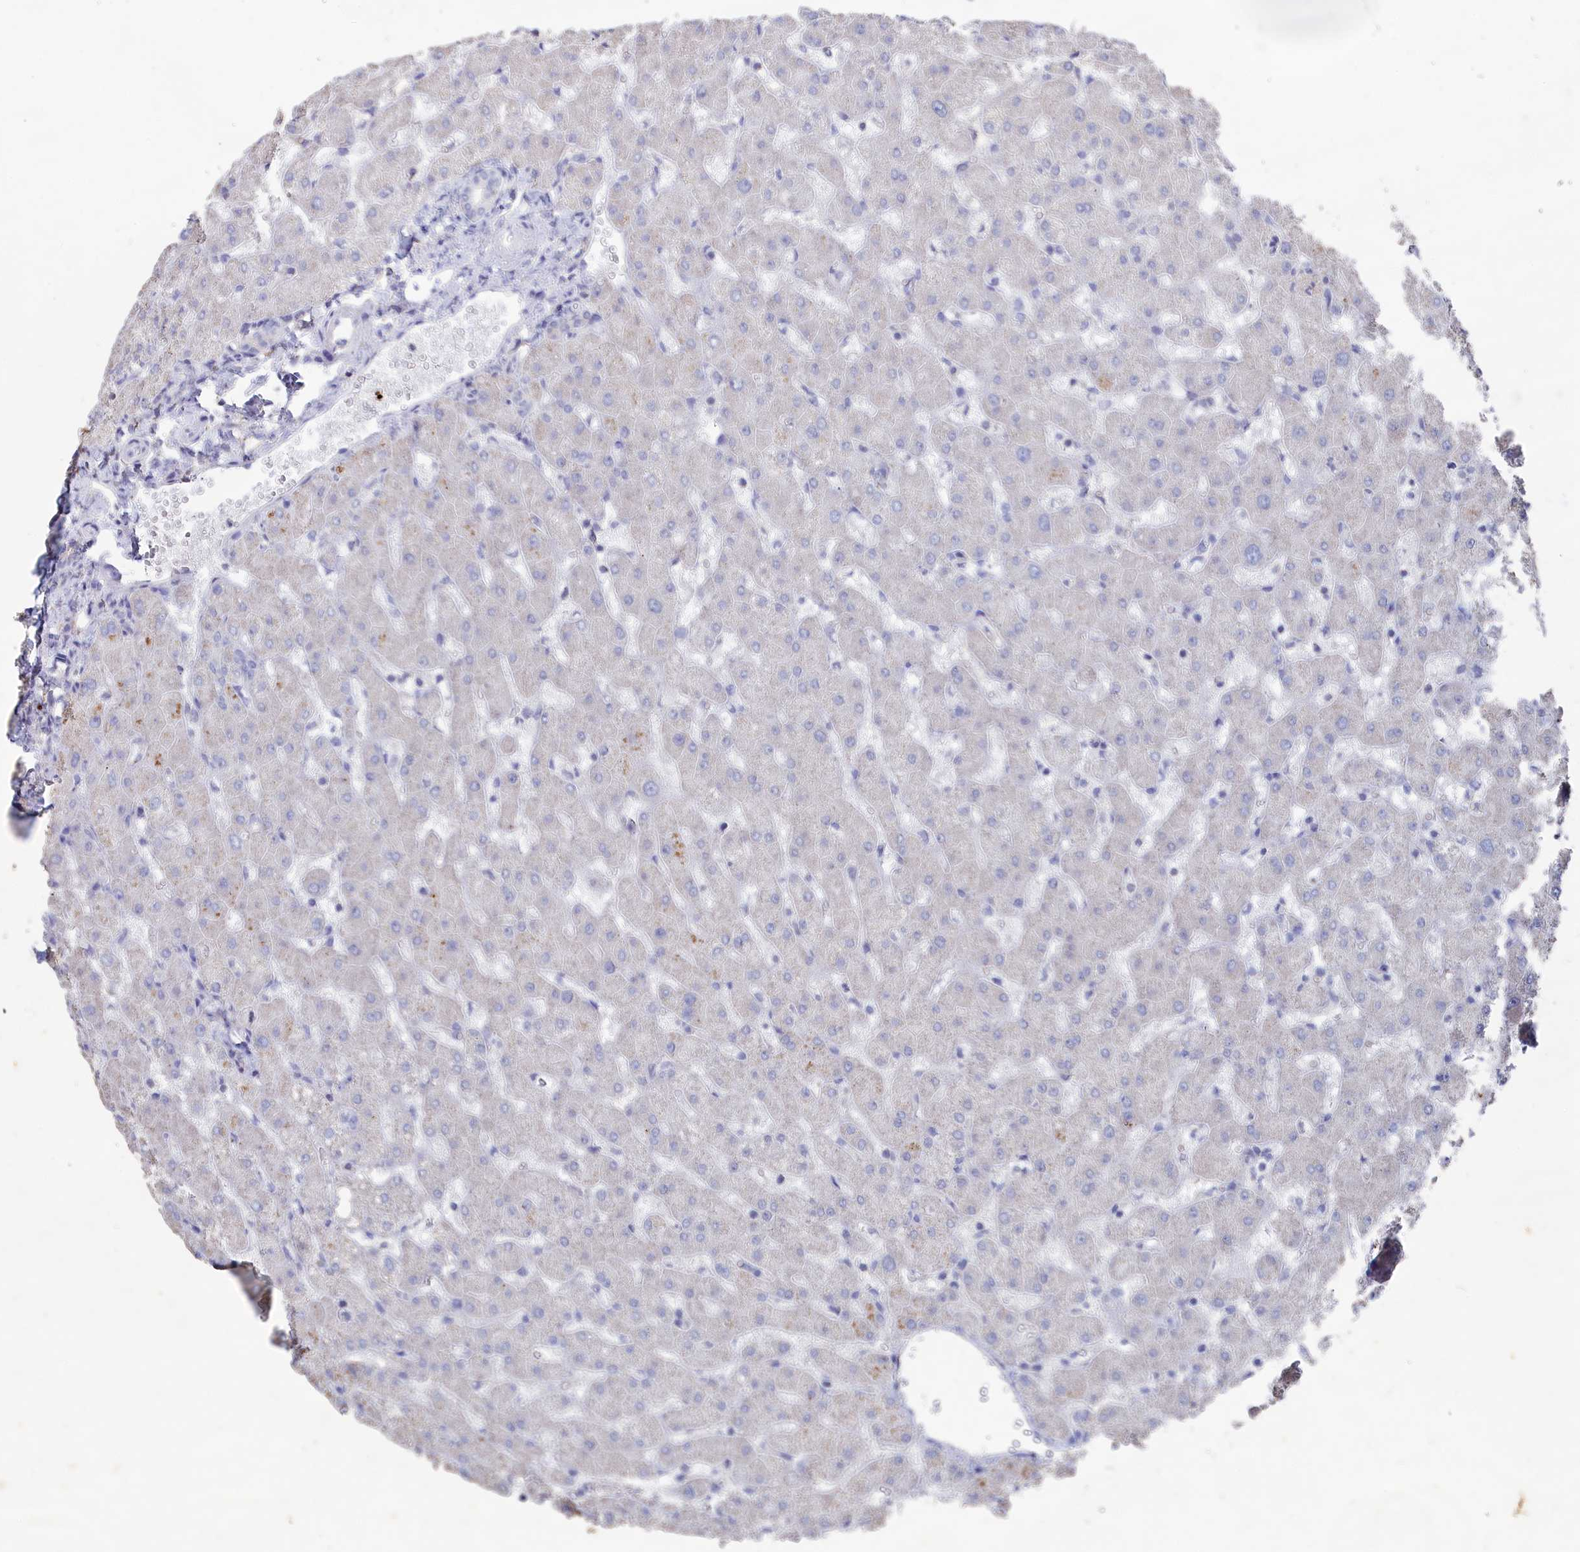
{"staining": {"intensity": "negative", "quantity": "none", "location": "none"}, "tissue": "liver", "cell_type": "Cholangiocytes", "image_type": "normal", "snomed": [{"axis": "morphology", "description": "Normal tissue, NOS"}, {"axis": "topography", "description": "Liver"}], "caption": "Histopathology image shows no protein positivity in cholangiocytes of normal liver. (Brightfield microscopy of DAB (3,3'-diaminobenzidine) immunohistochemistry at high magnification).", "gene": "SEMG2", "patient": {"sex": "female", "age": 63}}